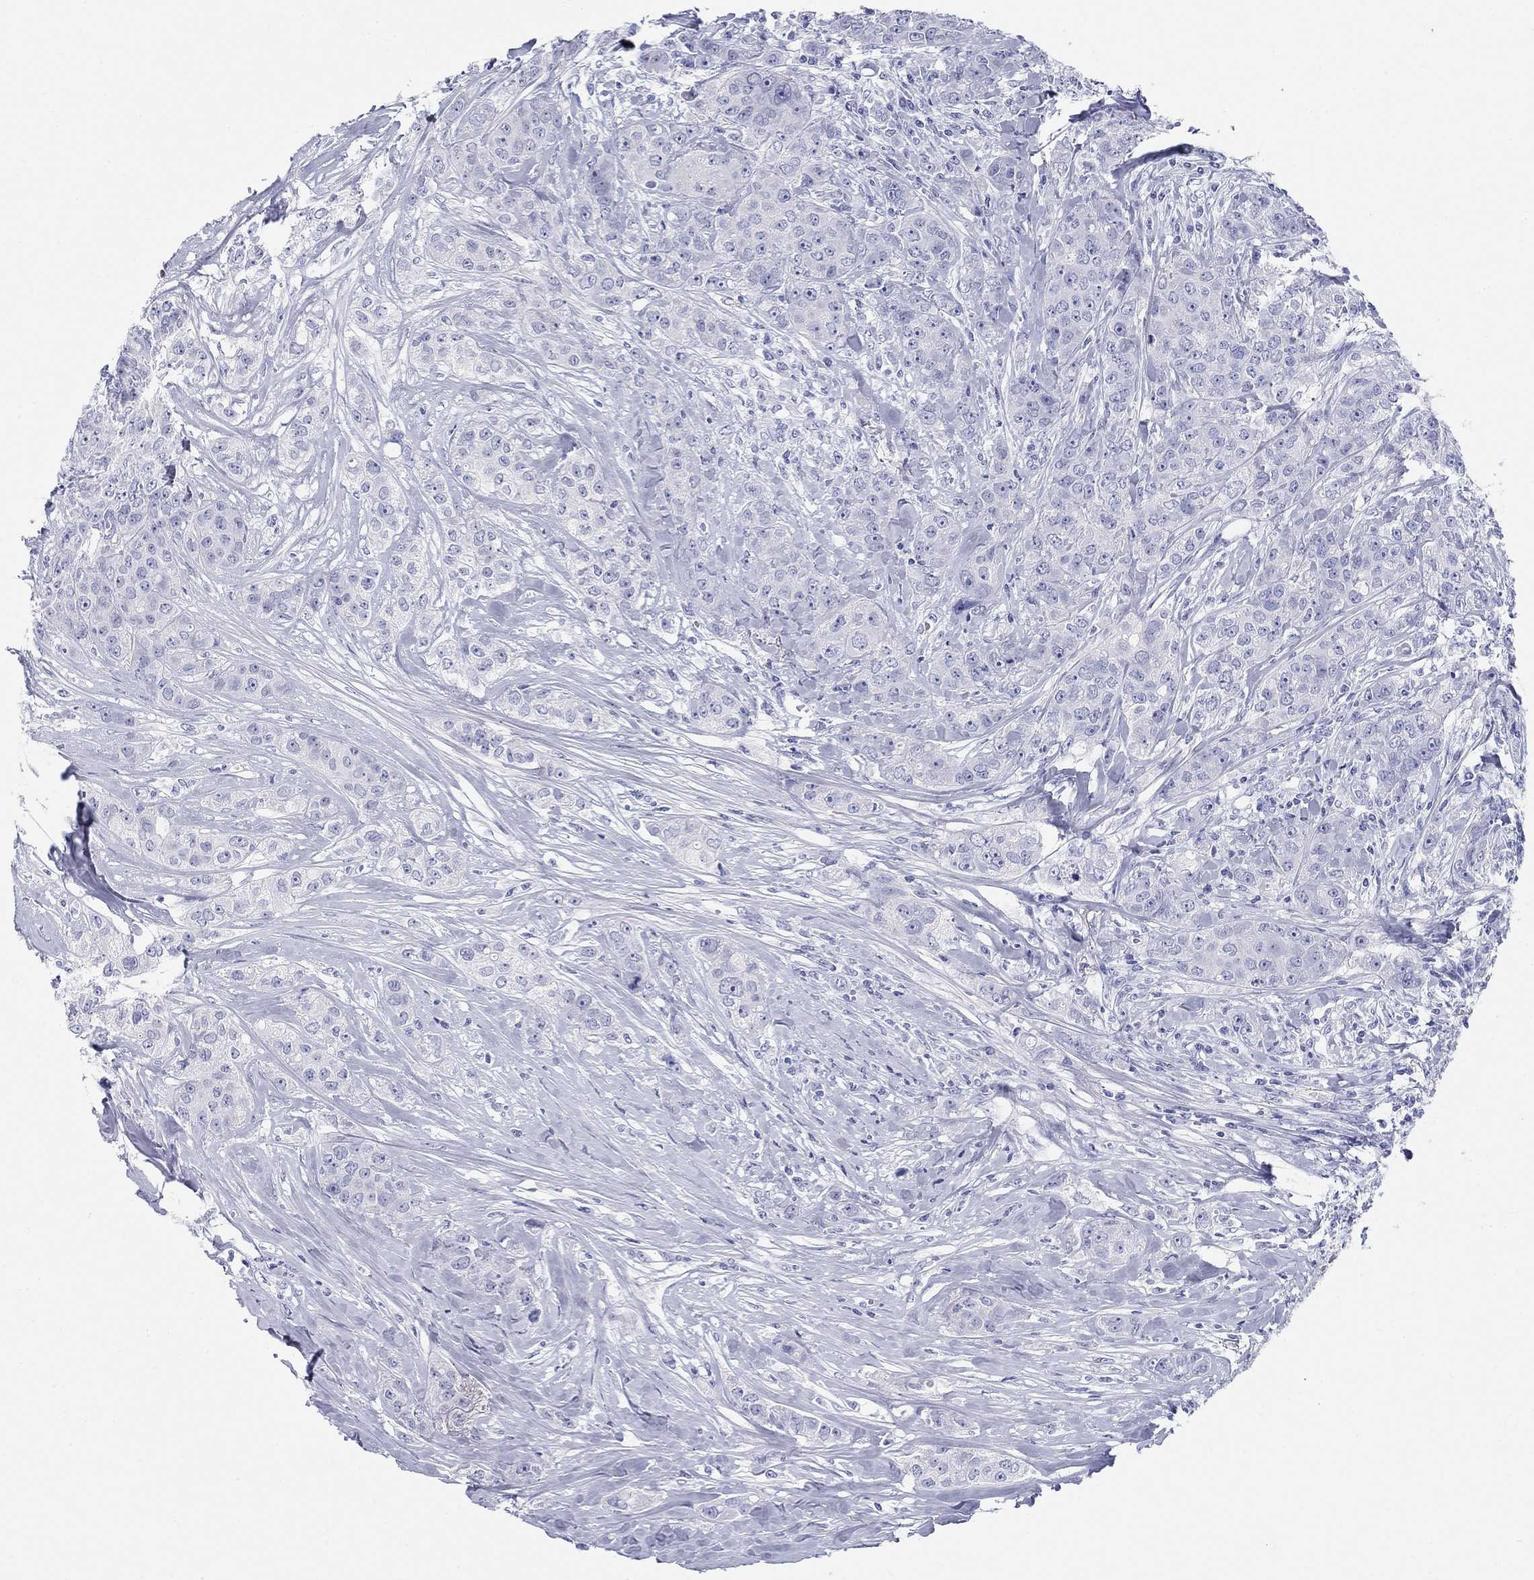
{"staining": {"intensity": "negative", "quantity": "none", "location": "none"}, "tissue": "breast cancer", "cell_type": "Tumor cells", "image_type": "cancer", "snomed": [{"axis": "morphology", "description": "Duct carcinoma"}, {"axis": "topography", "description": "Breast"}], "caption": "Immunohistochemical staining of invasive ductal carcinoma (breast) shows no significant staining in tumor cells.", "gene": "LAMP5", "patient": {"sex": "female", "age": 43}}